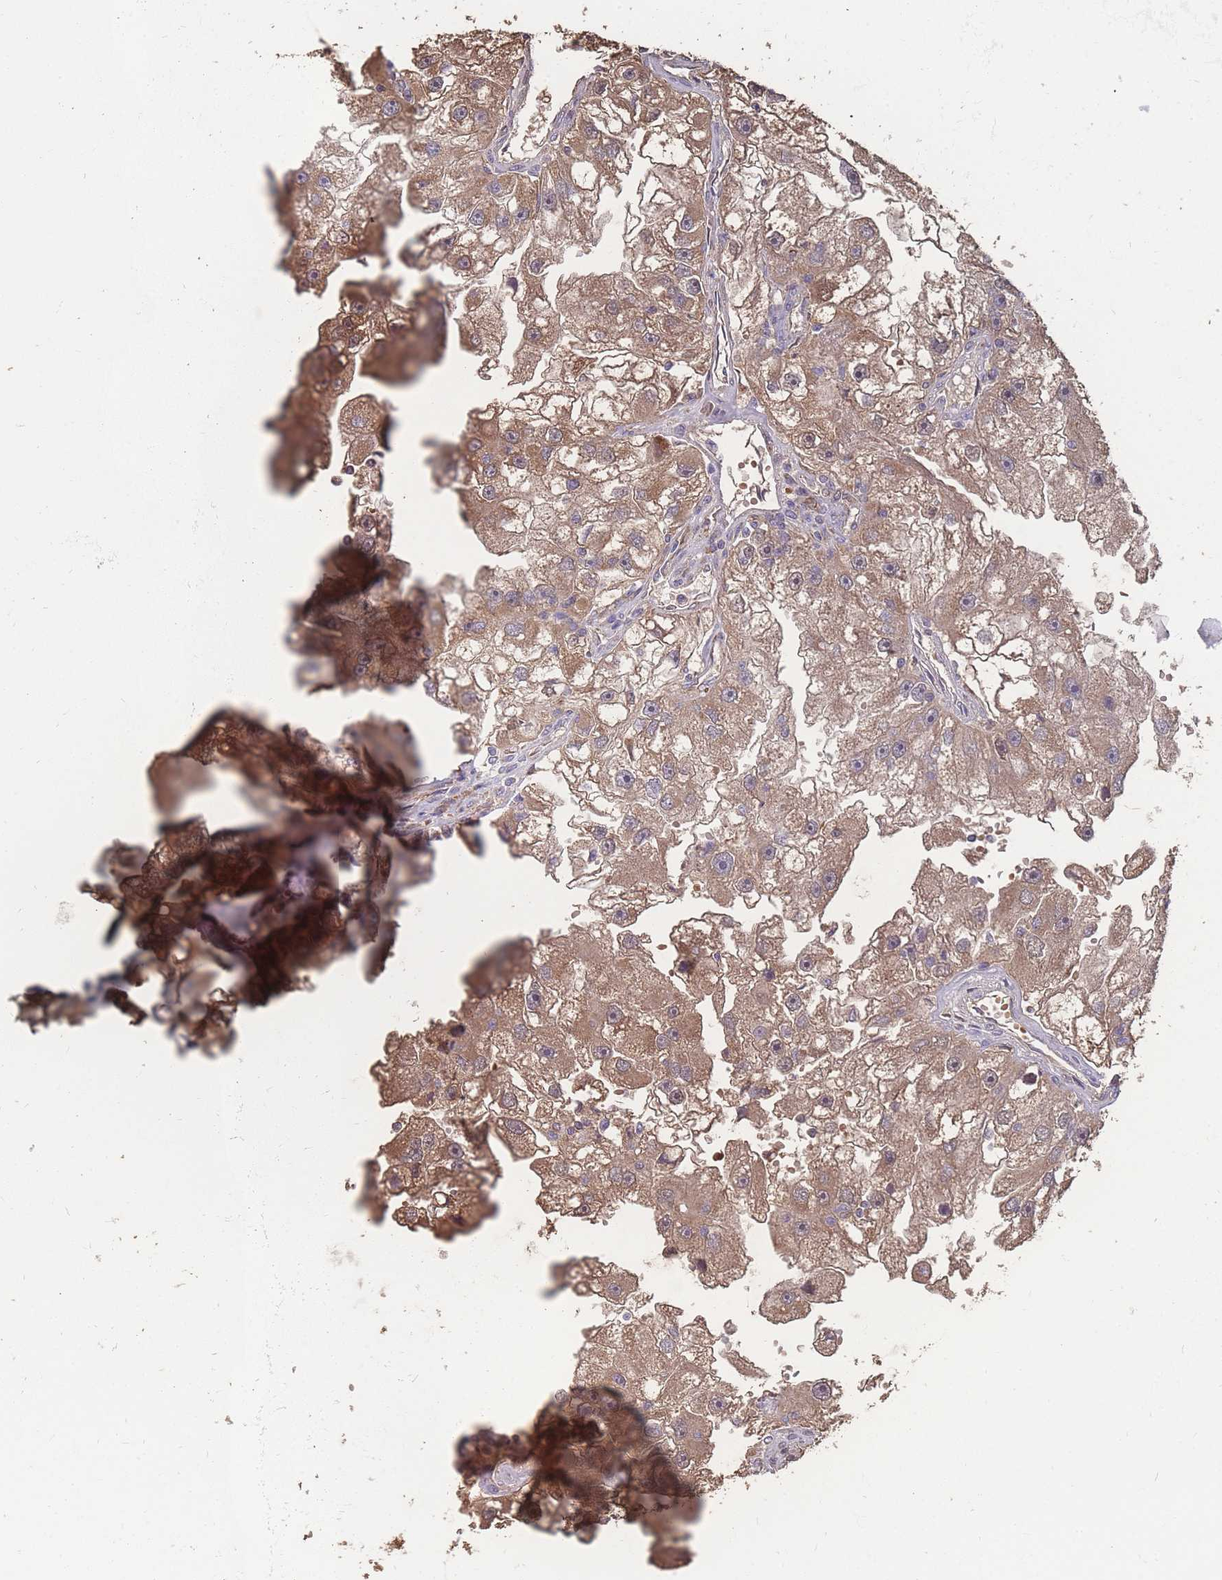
{"staining": {"intensity": "moderate", "quantity": ">75%", "location": "cytoplasmic/membranous"}, "tissue": "renal cancer", "cell_type": "Tumor cells", "image_type": "cancer", "snomed": [{"axis": "morphology", "description": "Adenocarcinoma, NOS"}, {"axis": "topography", "description": "Kidney"}], "caption": "Protein positivity by immunohistochemistry demonstrates moderate cytoplasmic/membranous positivity in about >75% of tumor cells in renal cancer.", "gene": "SLC35B4", "patient": {"sex": "male", "age": 63}}